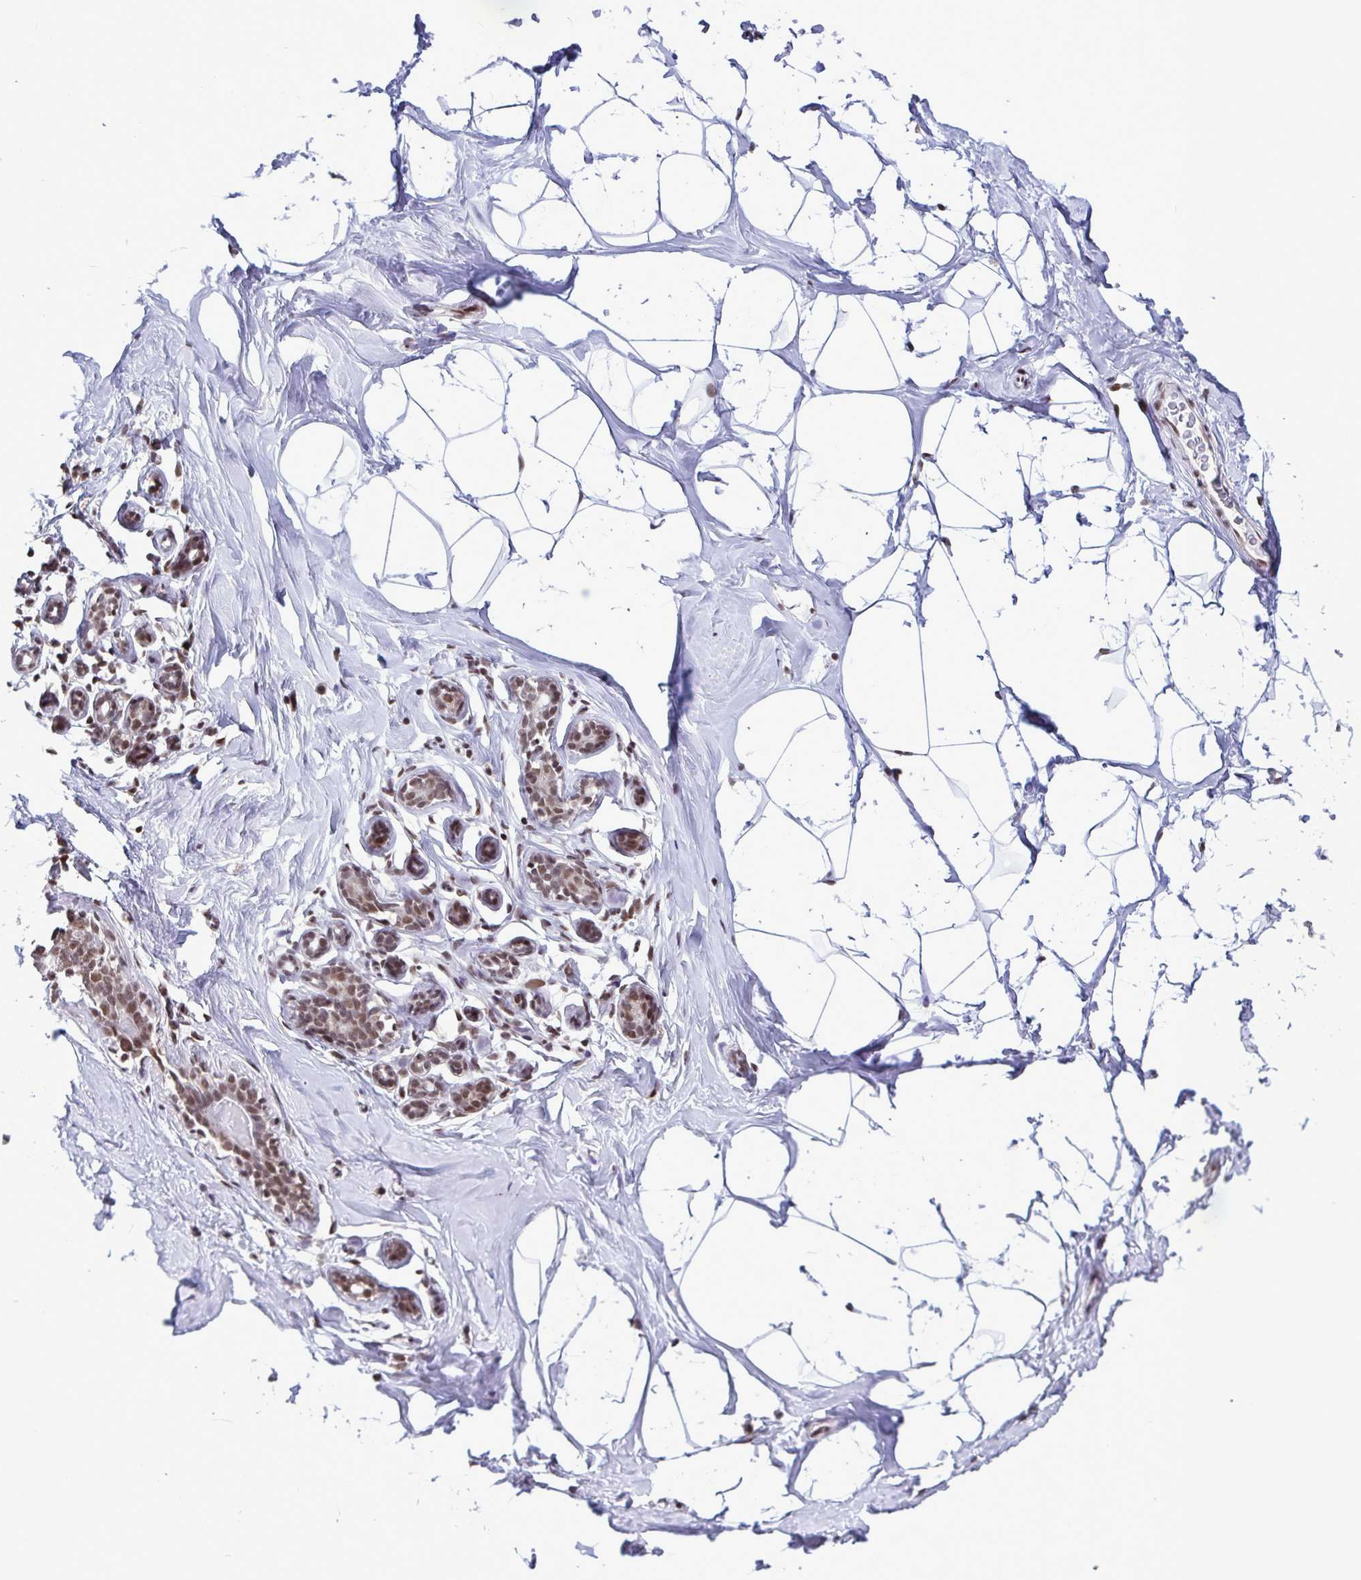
{"staining": {"intensity": "negative", "quantity": "none", "location": "none"}, "tissue": "breast", "cell_type": "Adipocytes", "image_type": "normal", "snomed": [{"axis": "morphology", "description": "Normal tissue, NOS"}, {"axis": "topography", "description": "Breast"}], "caption": "IHC micrograph of normal human breast stained for a protein (brown), which shows no expression in adipocytes.", "gene": "TIMM21", "patient": {"sex": "female", "age": 32}}